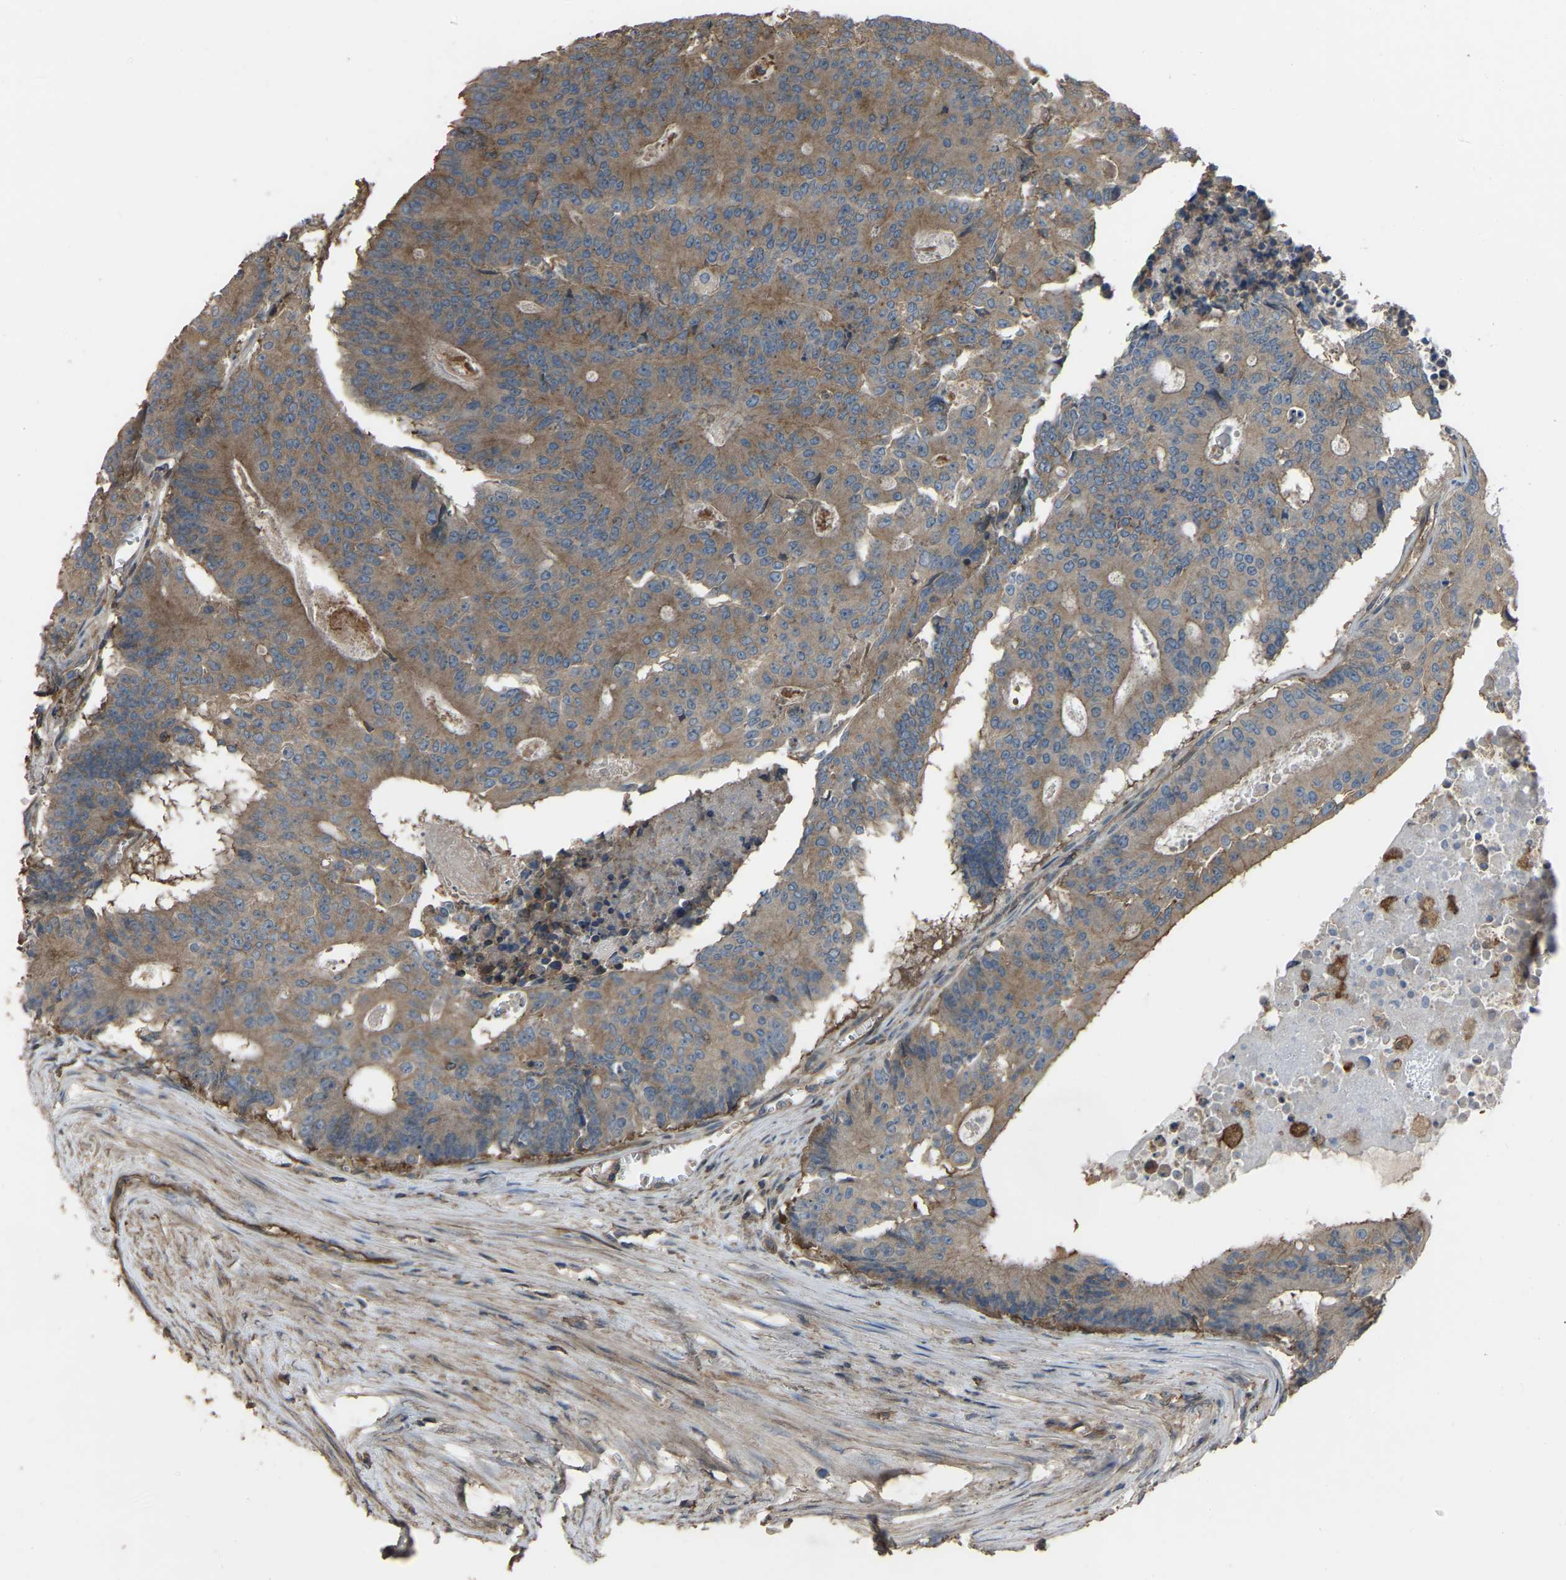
{"staining": {"intensity": "moderate", "quantity": ">75%", "location": "cytoplasmic/membranous"}, "tissue": "colorectal cancer", "cell_type": "Tumor cells", "image_type": "cancer", "snomed": [{"axis": "morphology", "description": "Adenocarcinoma, NOS"}, {"axis": "topography", "description": "Colon"}], "caption": "This histopathology image exhibits immunohistochemistry staining of human colorectal cancer (adenocarcinoma), with medium moderate cytoplasmic/membranous positivity in approximately >75% of tumor cells.", "gene": "SLC4A2", "patient": {"sex": "male", "age": 87}}